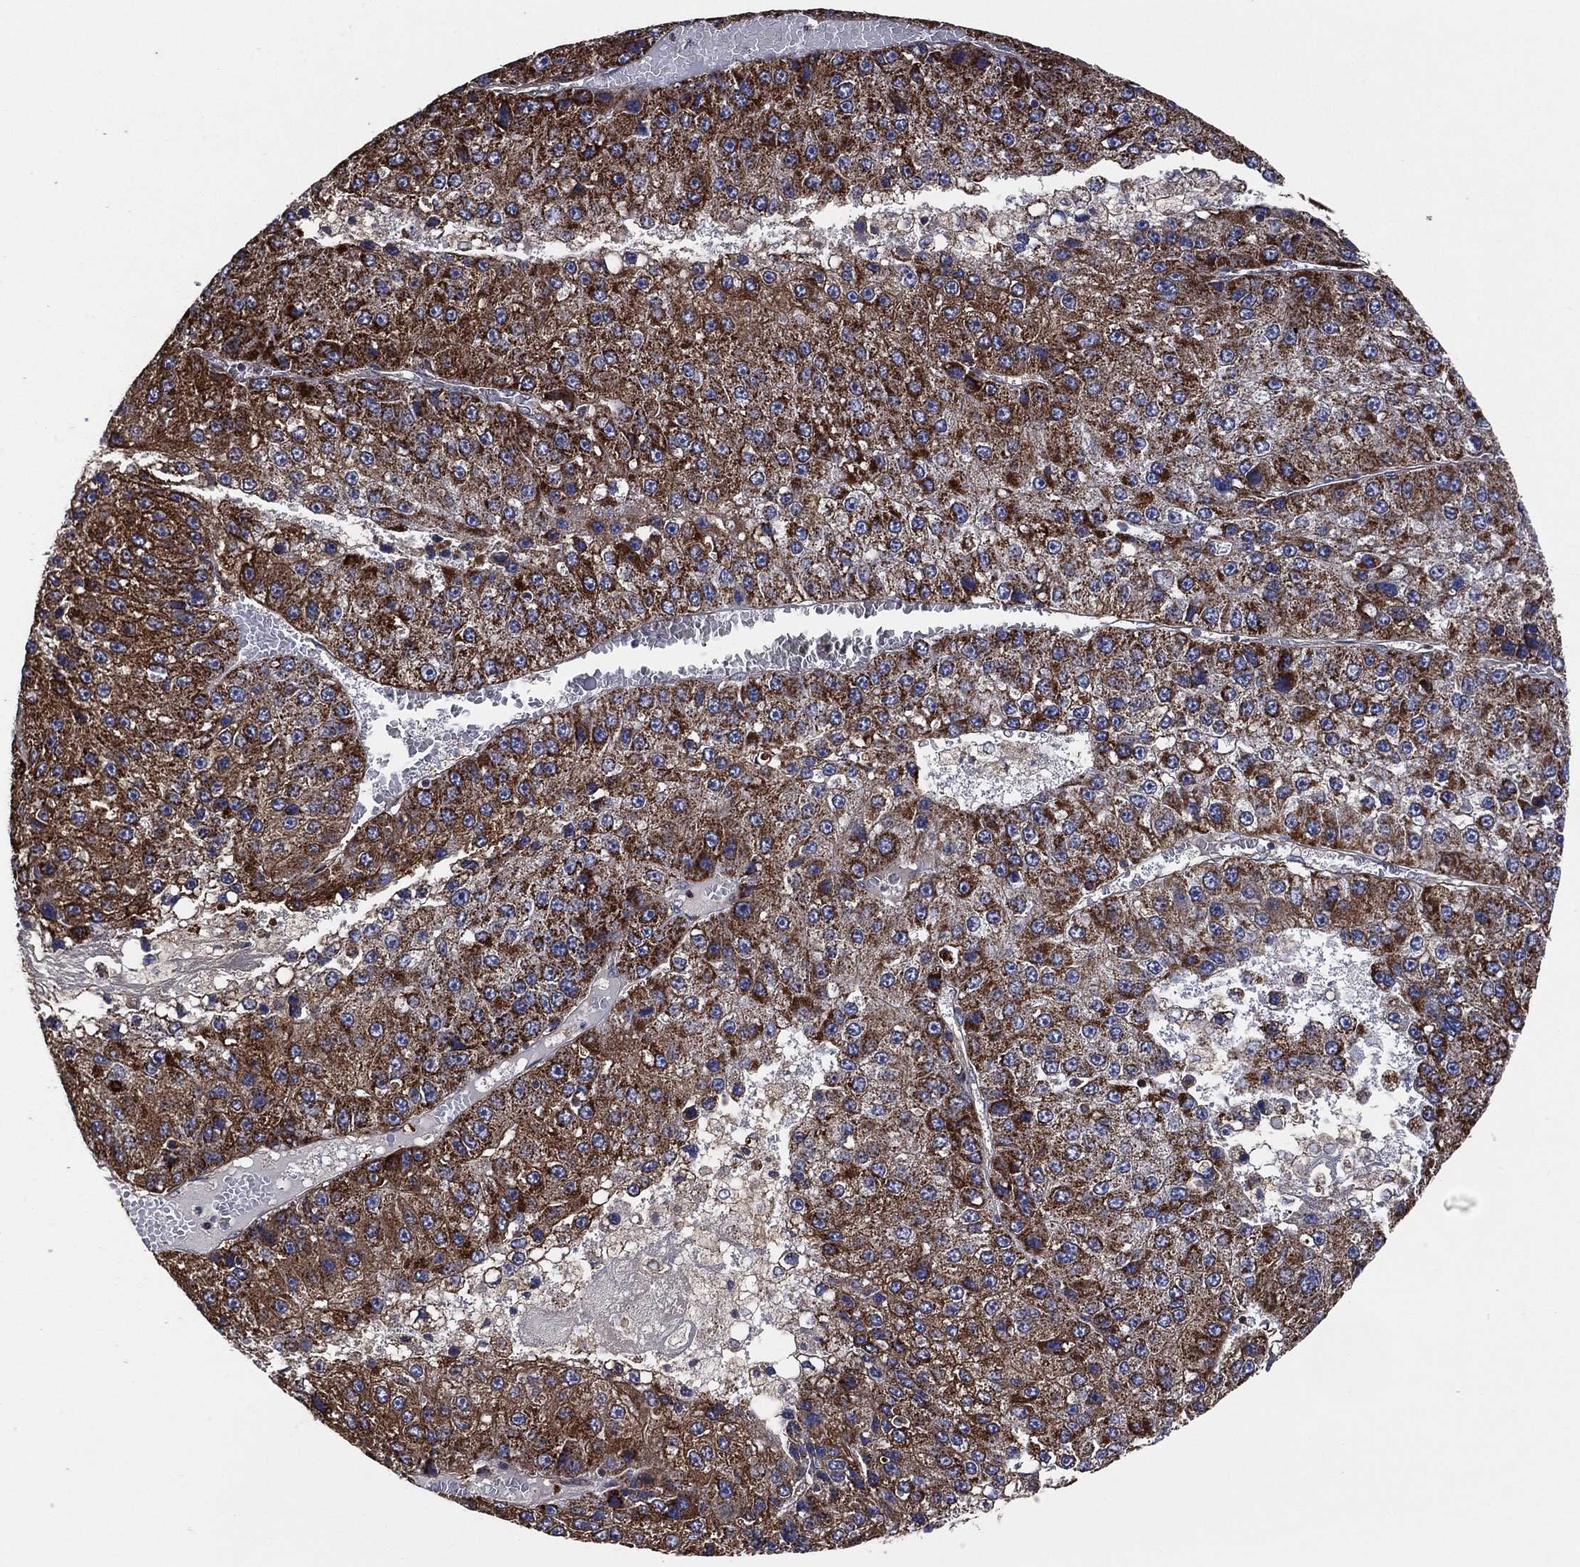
{"staining": {"intensity": "strong", "quantity": "25%-75%", "location": "cytoplasmic/membranous"}, "tissue": "liver cancer", "cell_type": "Tumor cells", "image_type": "cancer", "snomed": [{"axis": "morphology", "description": "Carcinoma, Hepatocellular, NOS"}, {"axis": "topography", "description": "Liver"}], "caption": "Liver cancer (hepatocellular carcinoma) stained with a brown dye demonstrates strong cytoplasmic/membranous positive positivity in about 25%-75% of tumor cells.", "gene": "LIMD1", "patient": {"sex": "female", "age": 73}}